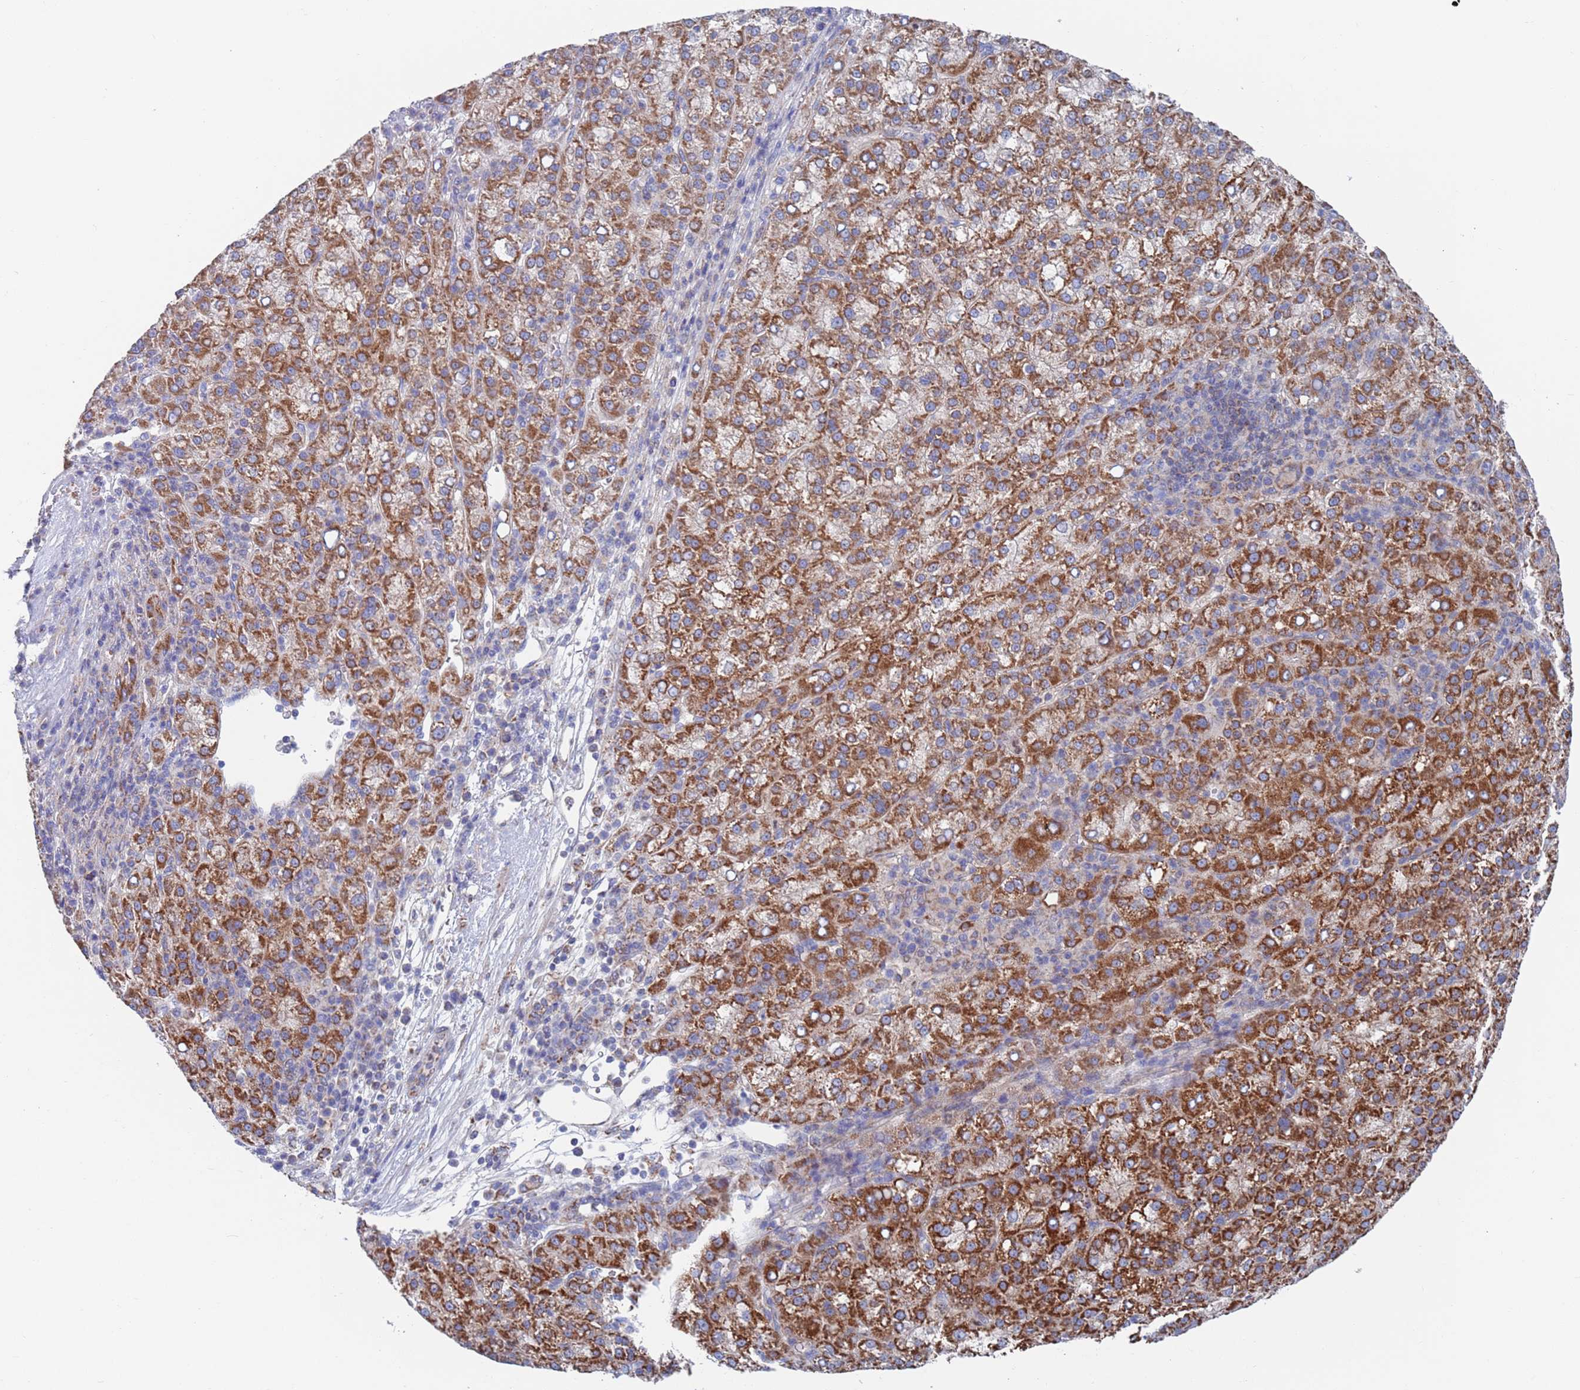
{"staining": {"intensity": "strong", "quantity": ">75%", "location": "cytoplasmic/membranous"}, "tissue": "liver cancer", "cell_type": "Tumor cells", "image_type": "cancer", "snomed": [{"axis": "morphology", "description": "Carcinoma, Hepatocellular, NOS"}, {"axis": "topography", "description": "Liver"}], "caption": "The photomicrograph demonstrates staining of hepatocellular carcinoma (liver), revealing strong cytoplasmic/membranous protein staining (brown color) within tumor cells. The staining is performed using DAB (3,3'-diaminobenzidine) brown chromogen to label protein expression. The nuclei are counter-stained blue using hematoxylin.", "gene": "CHCHD6", "patient": {"sex": "female", "age": 58}}